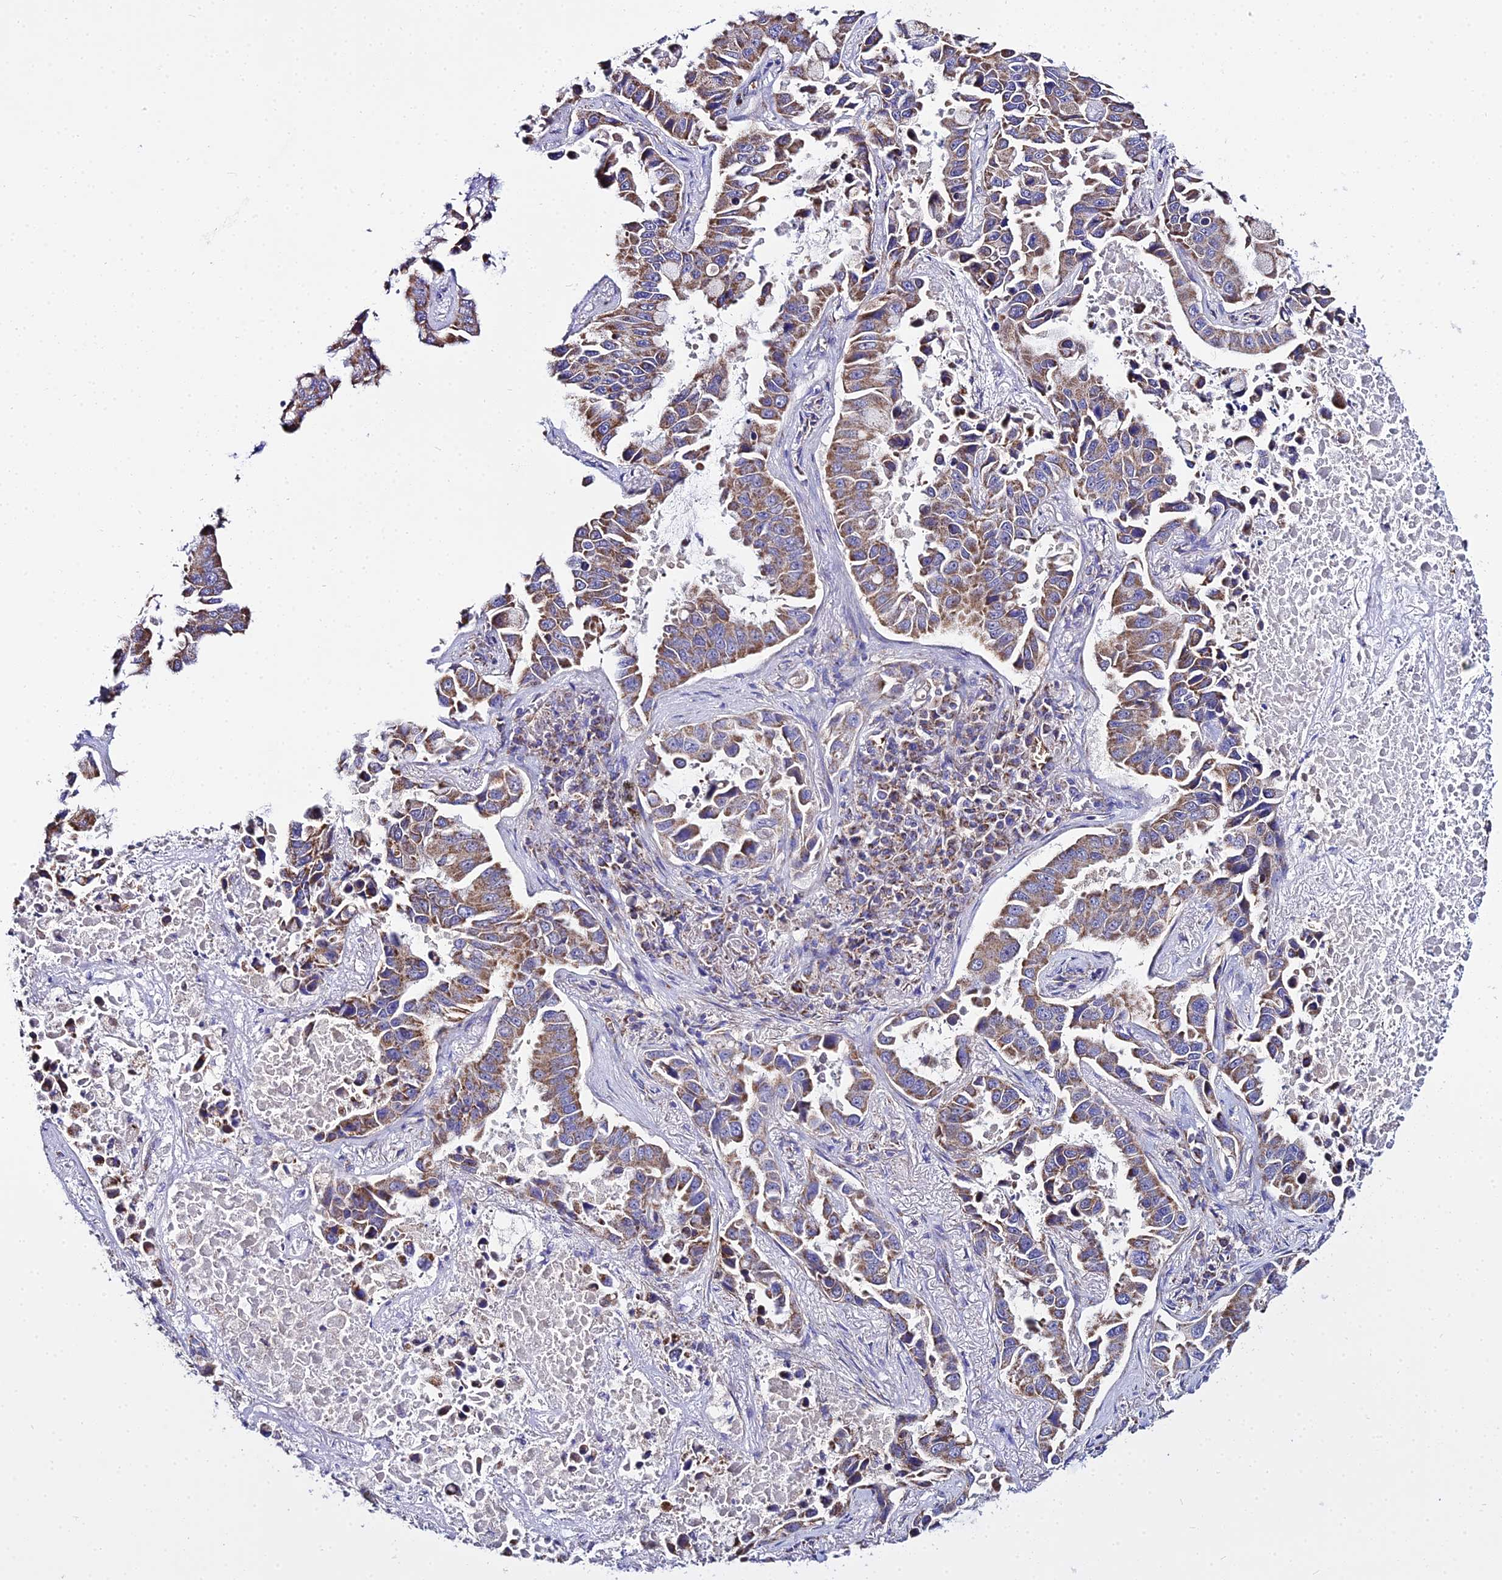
{"staining": {"intensity": "moderate", "quantity": ">75%", "location": "cytoplasmic/membranous"}, "tissue": "lung cancer", "cell_type": "Tumor cells", "image_type": "cancer", "snomed": [{"axis": "morphology", "description": "Adenocarcinoma, NOS"}, {"axis": "topography", "description": "Lung"}], "caption": "Immunohistochemical staining of lung cancer (adenocarcinoma) displays medium levels of moderate cytoplasmic/membranous protein staining in about >75% of tumor cells.", "gene": "TYW5", "patient": {"sex": "male", "age": 64}}